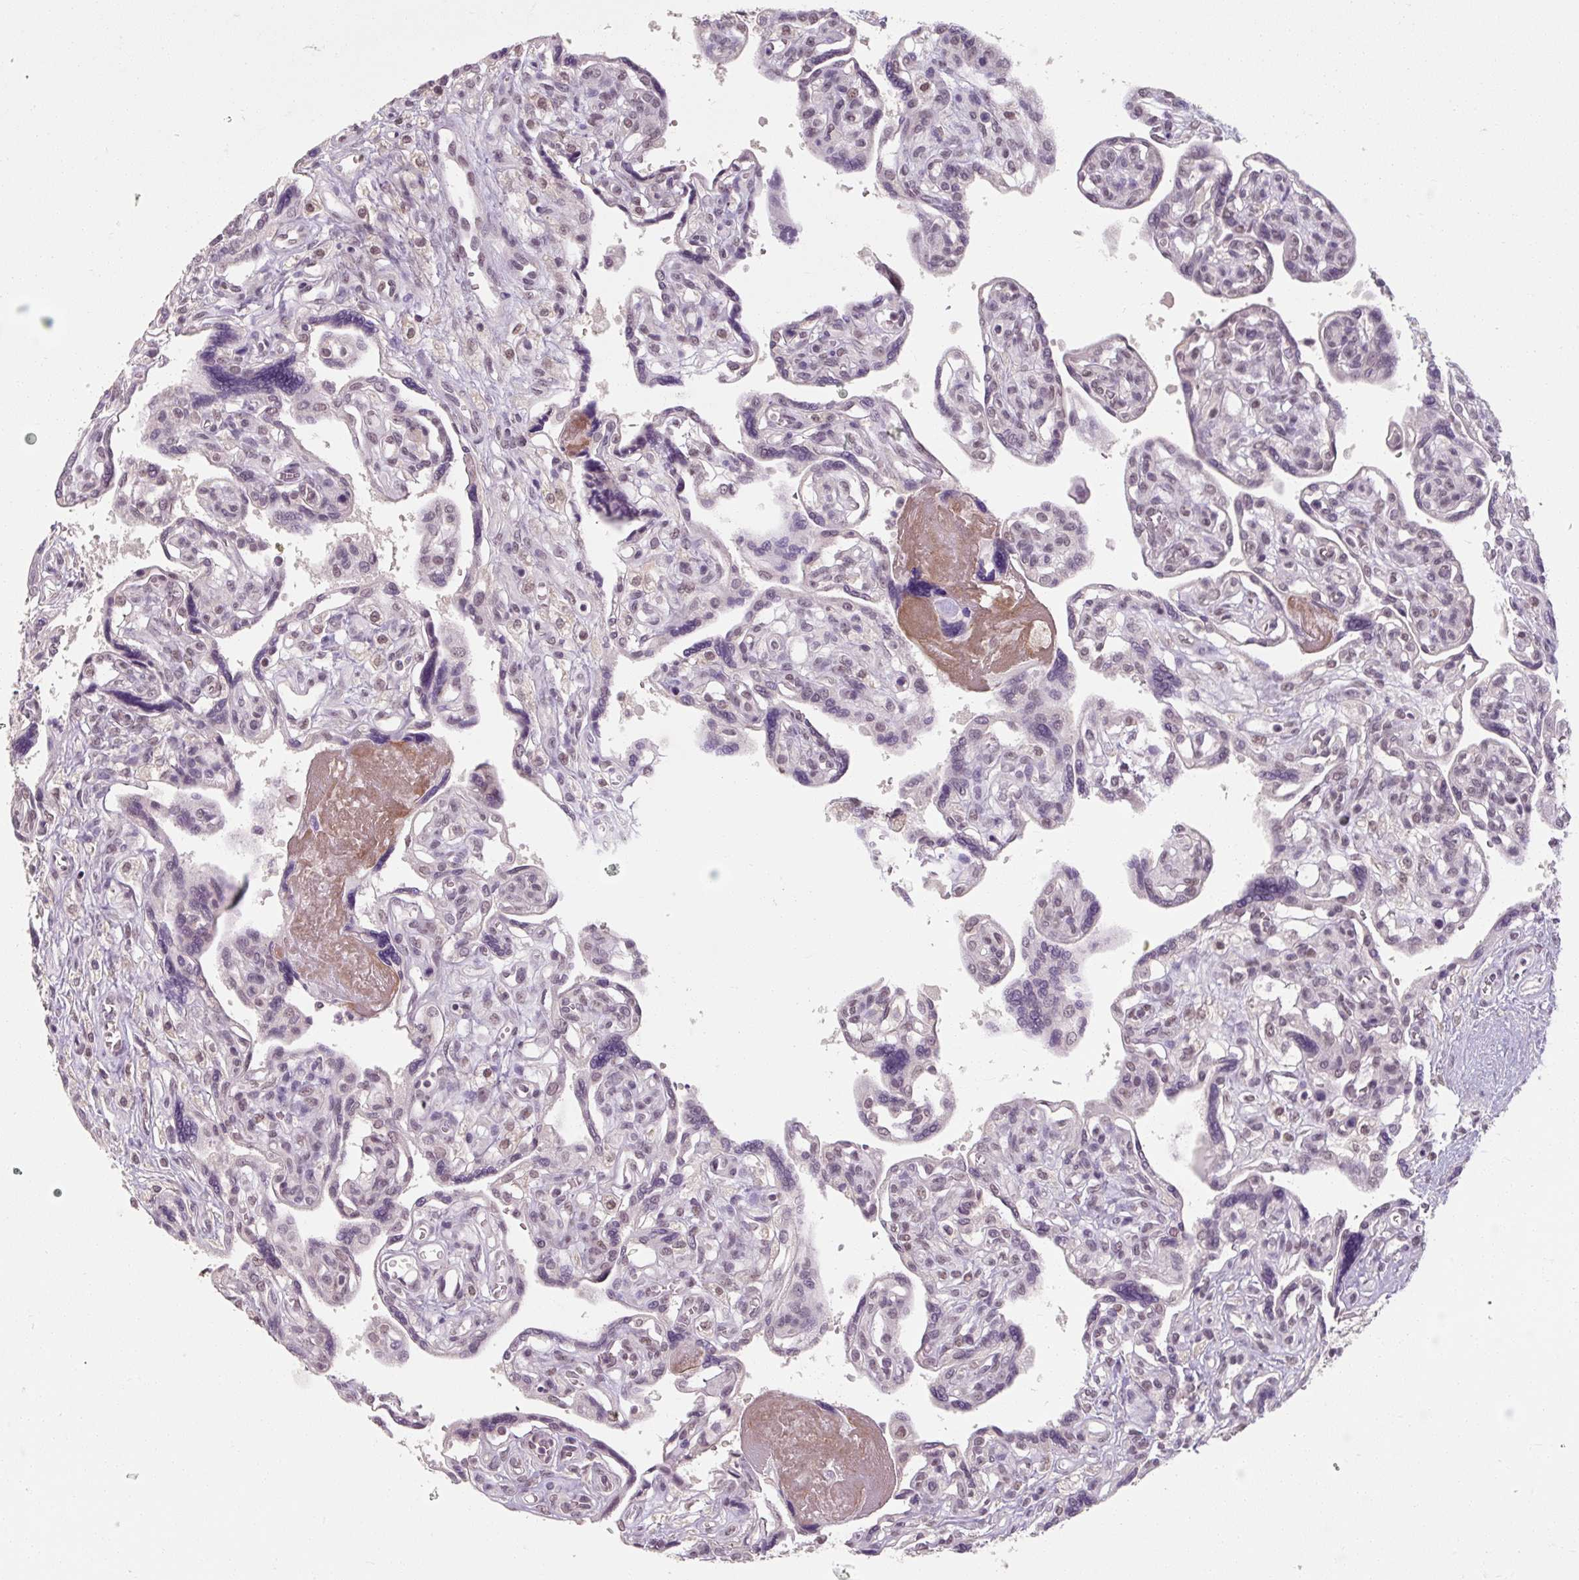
{"staining": {"intensity": "weak", "quantity": "<25%", "location": "nuclear"}, "tissue": "placenta", "cell_type": "Decidual cells", "image_type": "normal", "snomed": [{"axis": "morphology", "description": "Normal tissue, NOS"}, {"axis": "topography", "description": "Placenta"}], "caption": "Immunohistochemistry (IHC) image of normal human placenta stained for a protein (brown), which shows no expression in decidual cells.", "gene": "ENSG00000291316", "patient": {"sex": "female", "age": 39}}